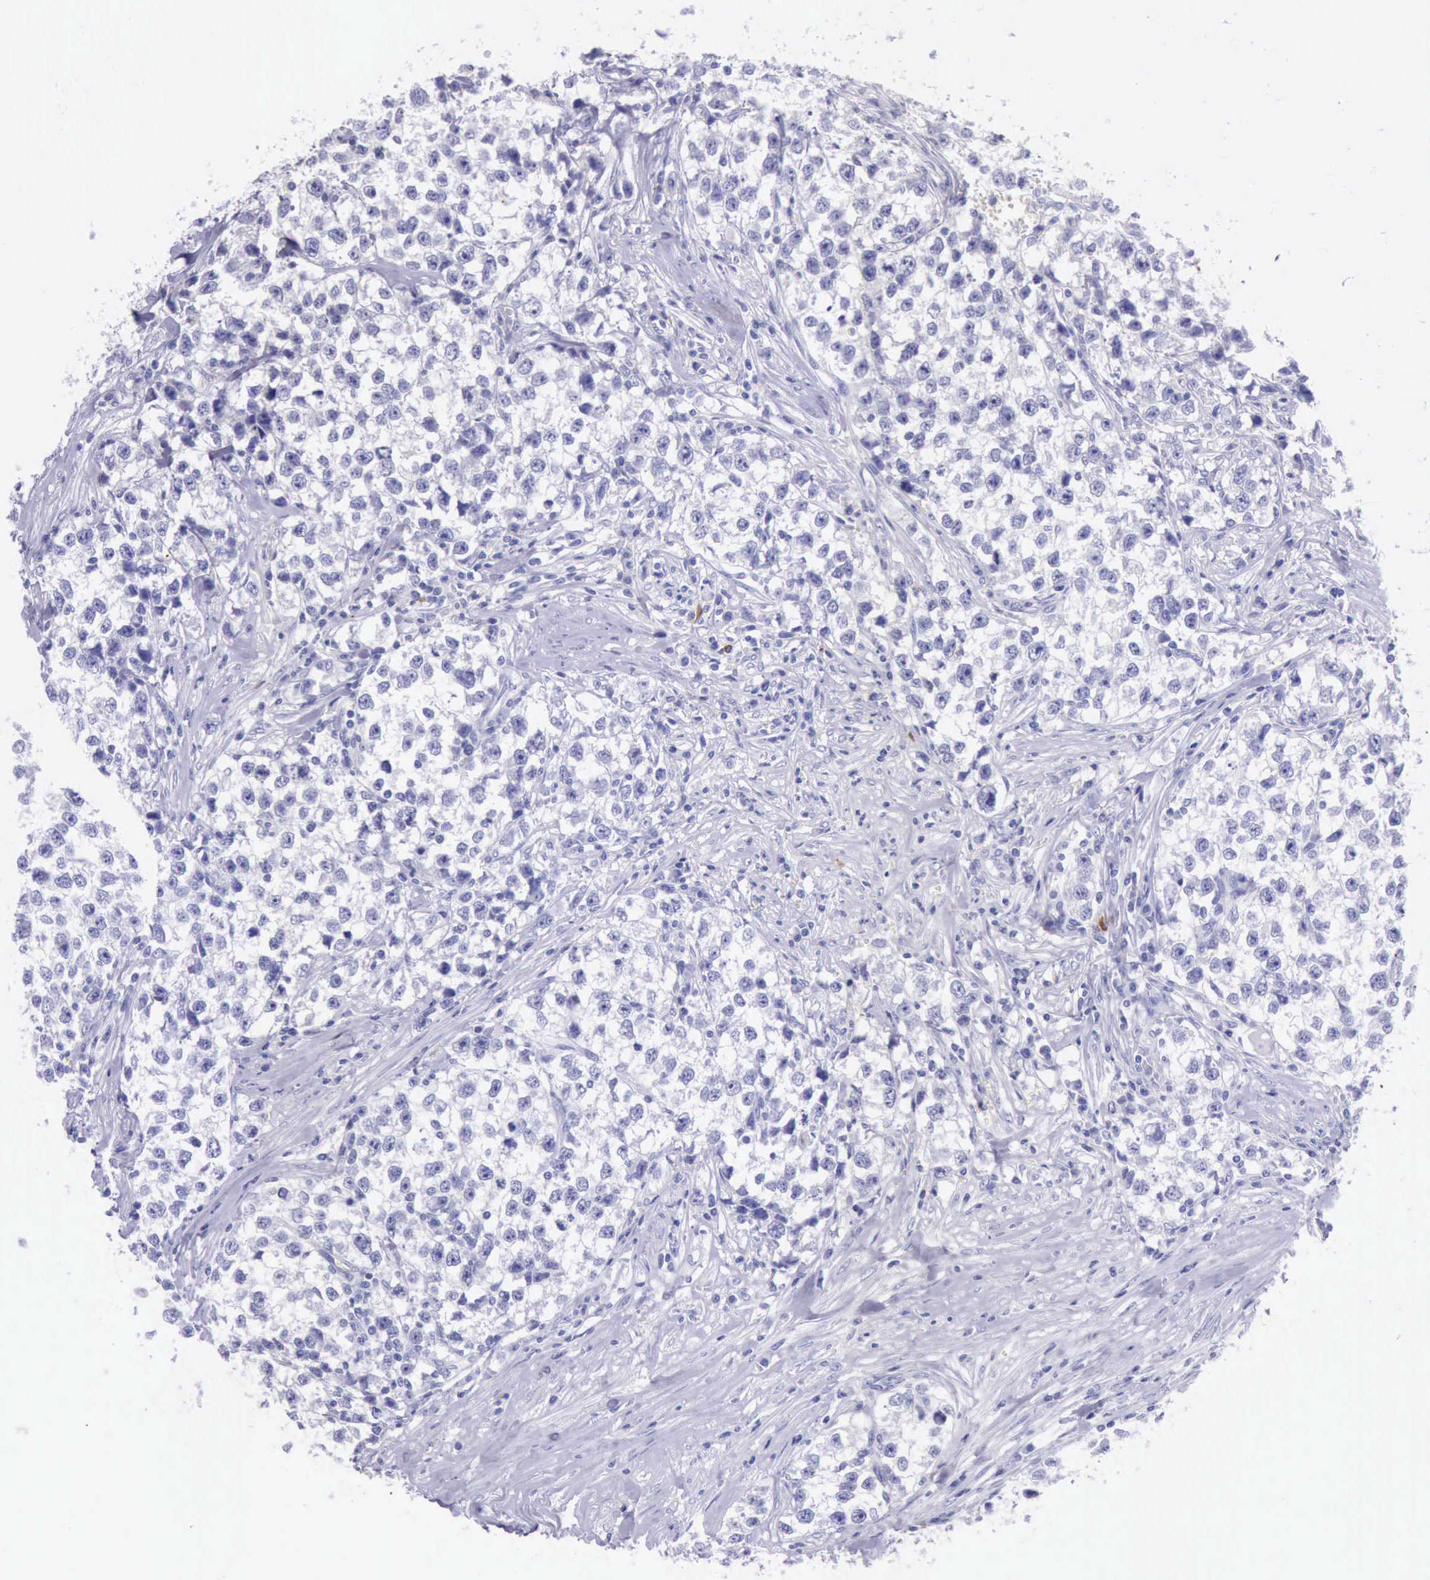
{"staining": {"intensity": "negative", "quantity": "none", "location": "none"}, "tissue": "testis cancer", "cell_type": "Tumor cells", "image_type": "cancer", "snomed": [{"axis": "morphology", "description": "Seminoma, NOS"}, {"axis": "morphology", "description": "Carcinoma, Embryonal, NOS"}, {"axis": "topography", "description": "Testis"}], "caption": "The histopathology image displays no staining of tumor cells in testis cancer.", "gene": "KRT8", "patient": {"sex": "male", "age": 30}}